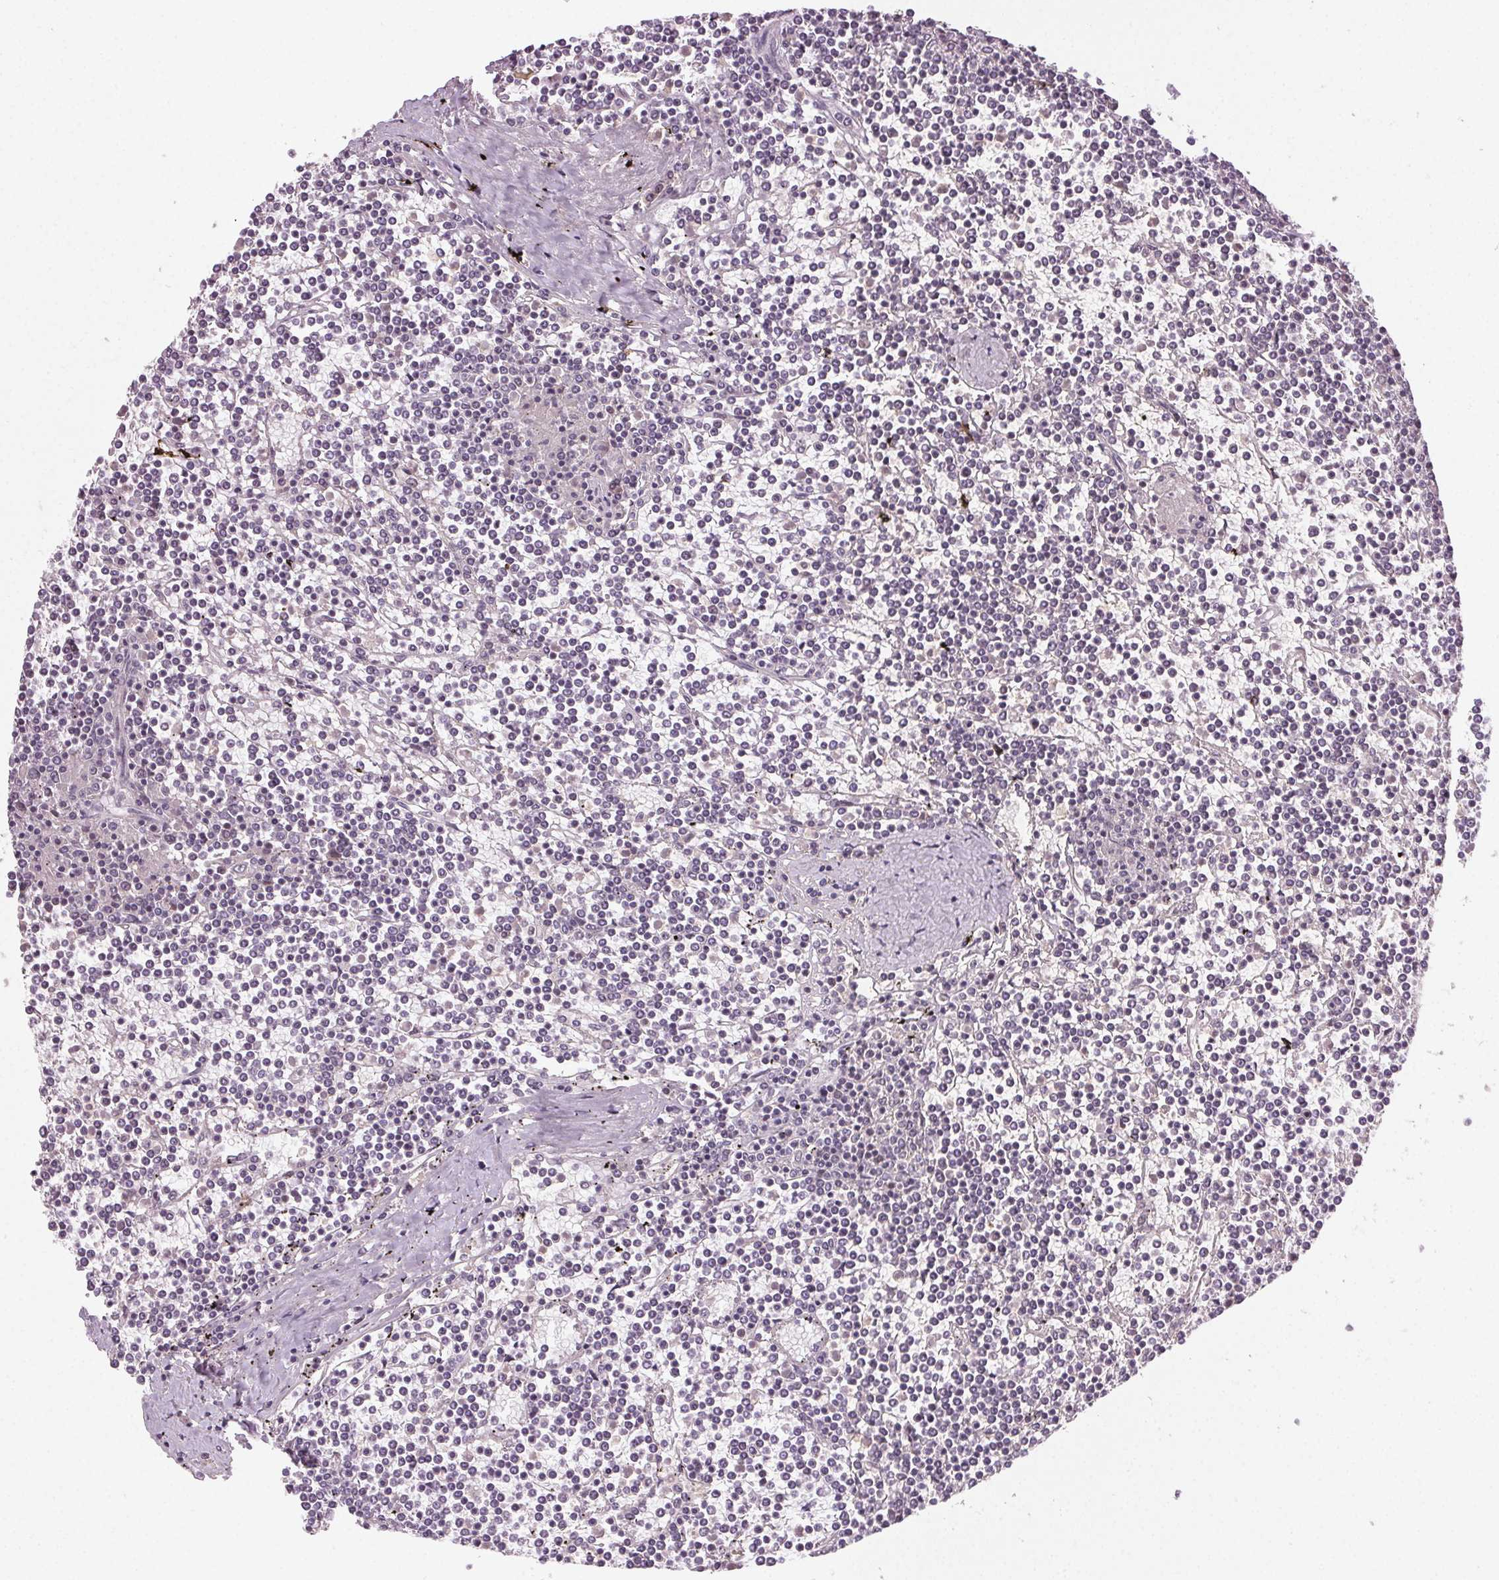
{"staining": {"intensity": "negative", "quantity": "none", "location": "none"}, "tissue": "lymphoma", "cell_type": "Tumor cells", "image_type": "cancer", "snomed": [{"axis": "morphology", "description": "Malignant lymphoma, non-Hodgkin's type, Low grade"}, {"axis": "topography", "description": "Spleen"}], "caption": "There is no significant positivity in tumor cells of lymphoma. Nuclei are stained in blue.", "gene": "TUB", "patient": {"sex": "female", "age": 19}}